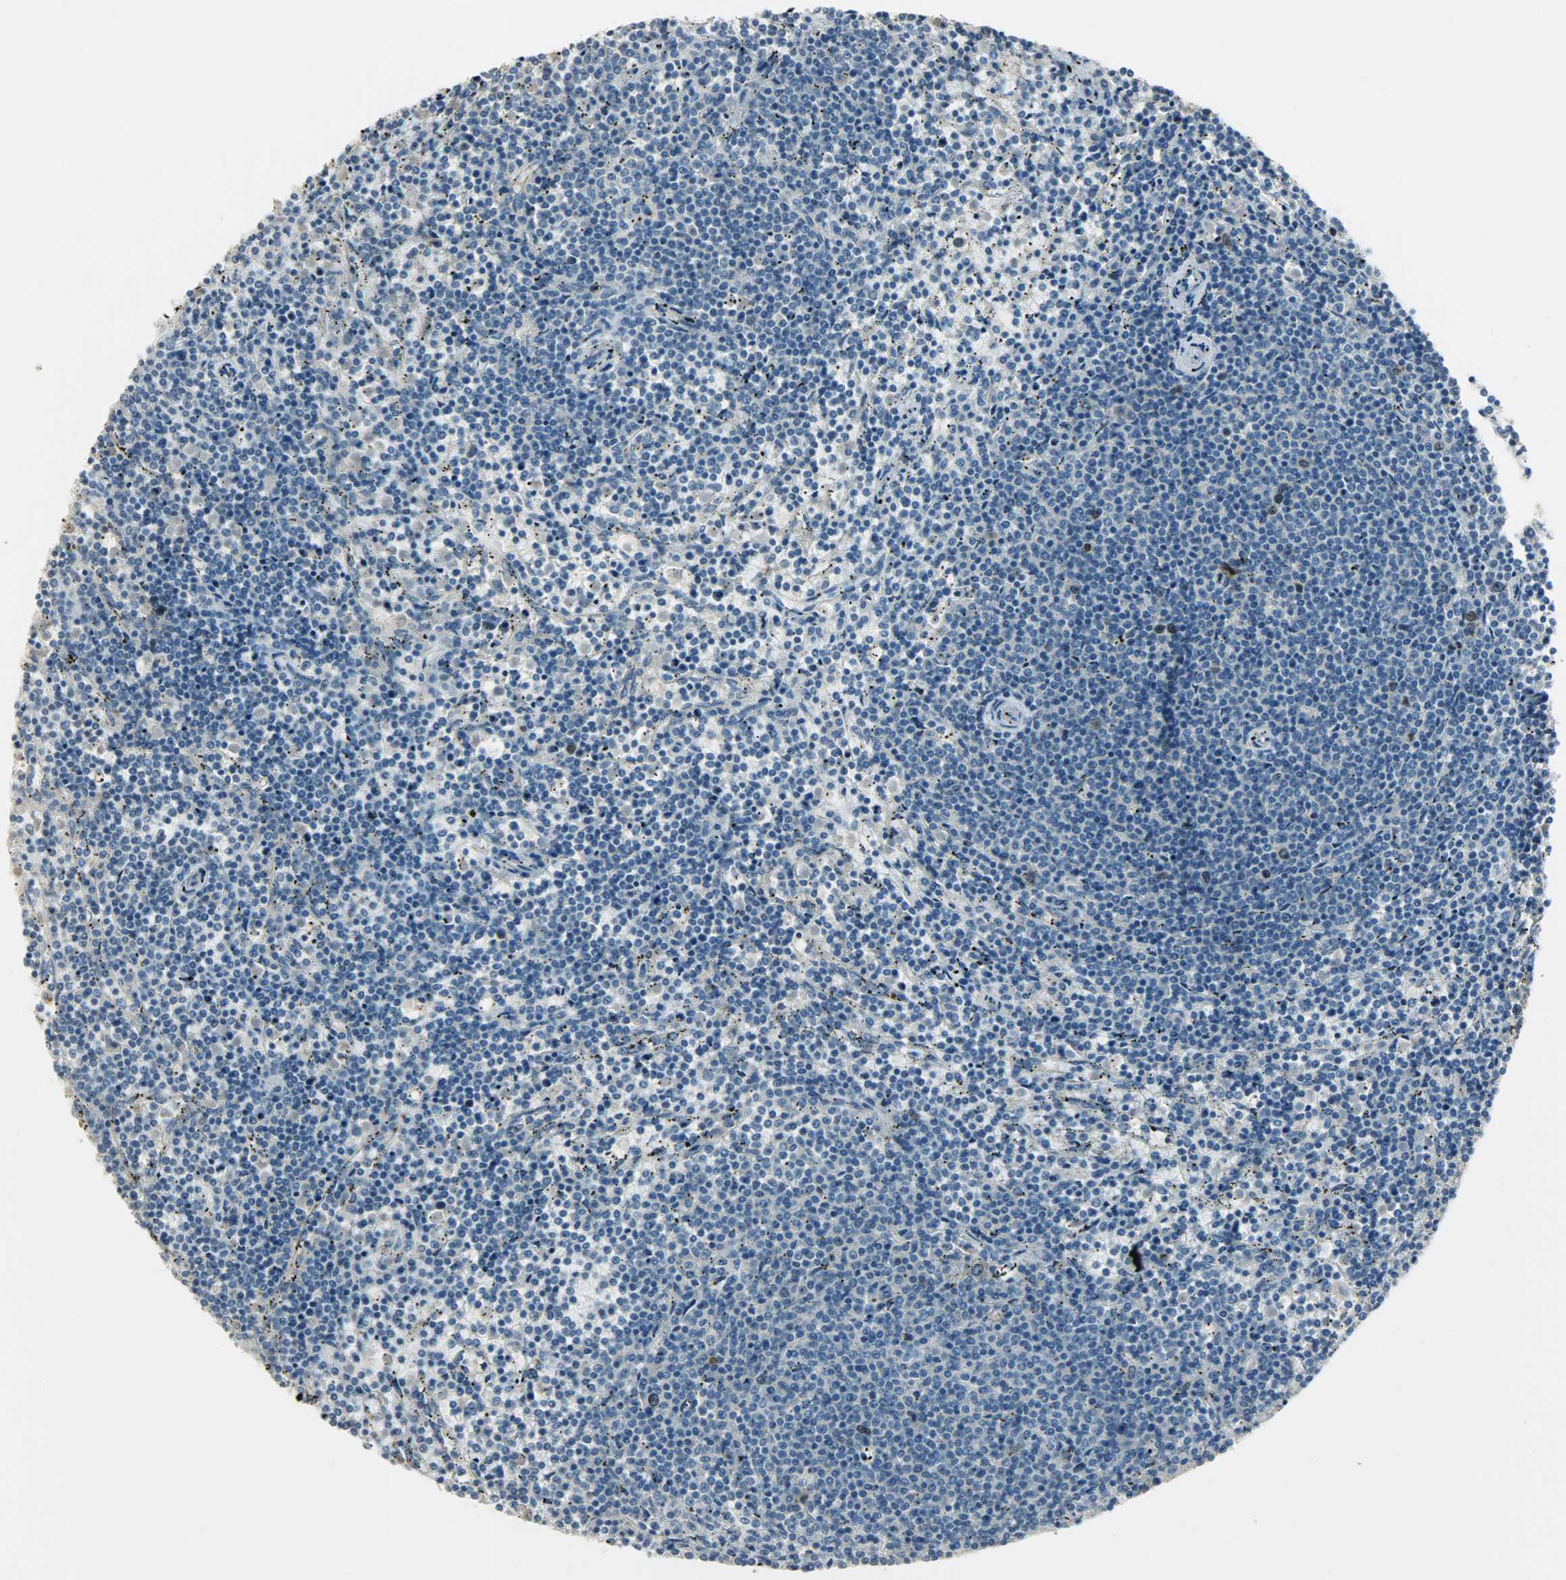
{"staining": {"intensity": "negative", "quantity": "none", "location": "none"}, "tissue": "lymphoma", "cell_type": "Tumor cells", "image_type": "cancer", "snomed": [{"axis": "morphology", "description": "Malignant lymphoma, non-Hodgkin's type, Low grade"}, {"axis": "topography", "description": "Spleen"}], "caption": "Tumor cells are negative for brown protein staining in low-grade malignant lymphoma, non-Hodgkin's type.", "gene": "TPX2", "patient": {"sex": "female", "age": 50}}